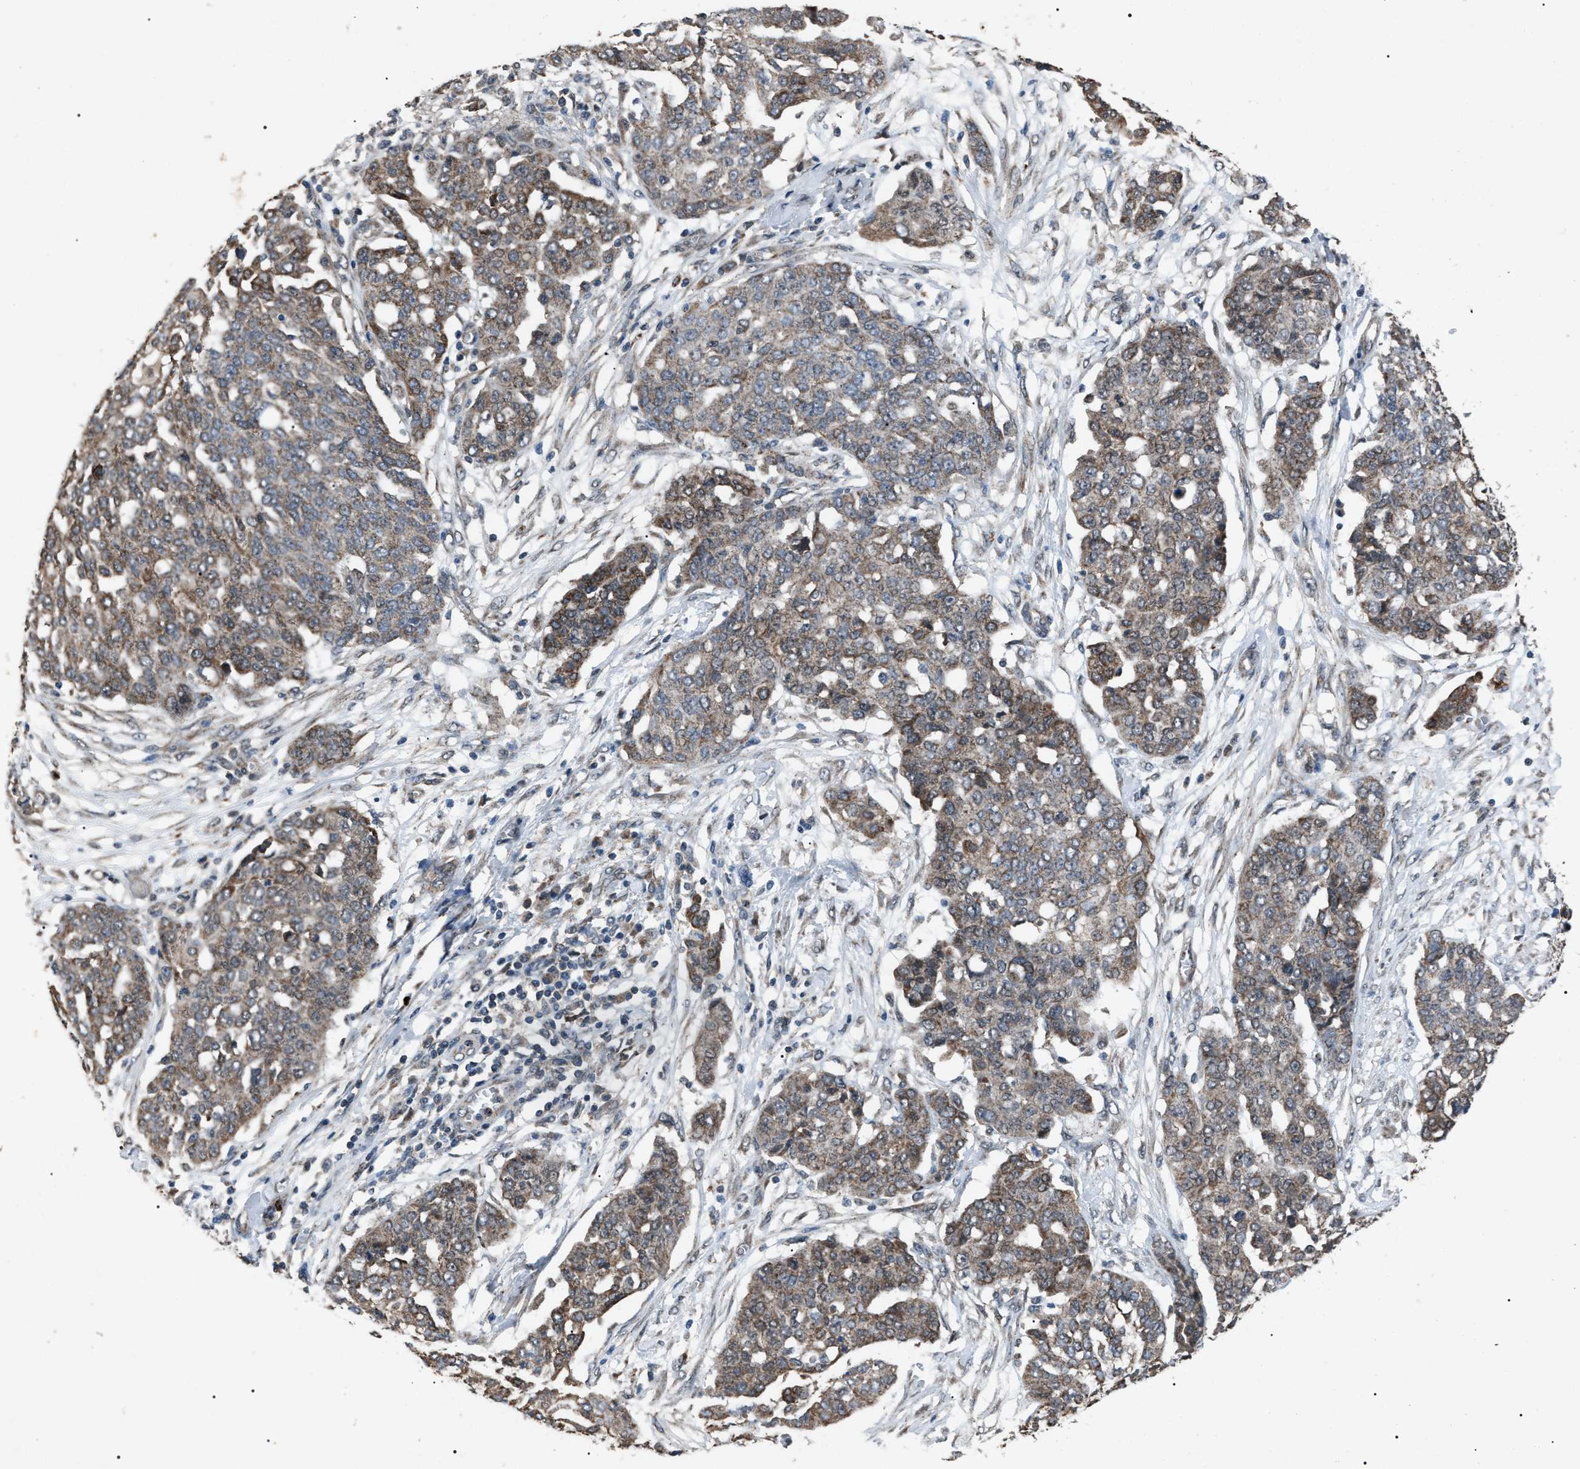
{"staining": {"intensity": "moderate", "quantity": ">75%", "location": "cytoplasmic/membranous"}, "tissue": "ovarian cancer", "cell_type": "Tumor cells", "image_type": "cancer", "snomed": [{"axis": "morphology", "description": "Cystadenocarcinoma, serous, NOS"}, {"axis": "topography", "description": "Soft tissue"}, {"axis": "topography", "description": "Ovary"}], "caption": "This is a histology image of IHC staining of ovarian cancer (serous cystadenocarcinoma), which shows moderate positivity in the cytoplasmic/membranous of tumor cells.", "gene": "ZFAND2A", "patient": {"sex": "female", "age": 57}}